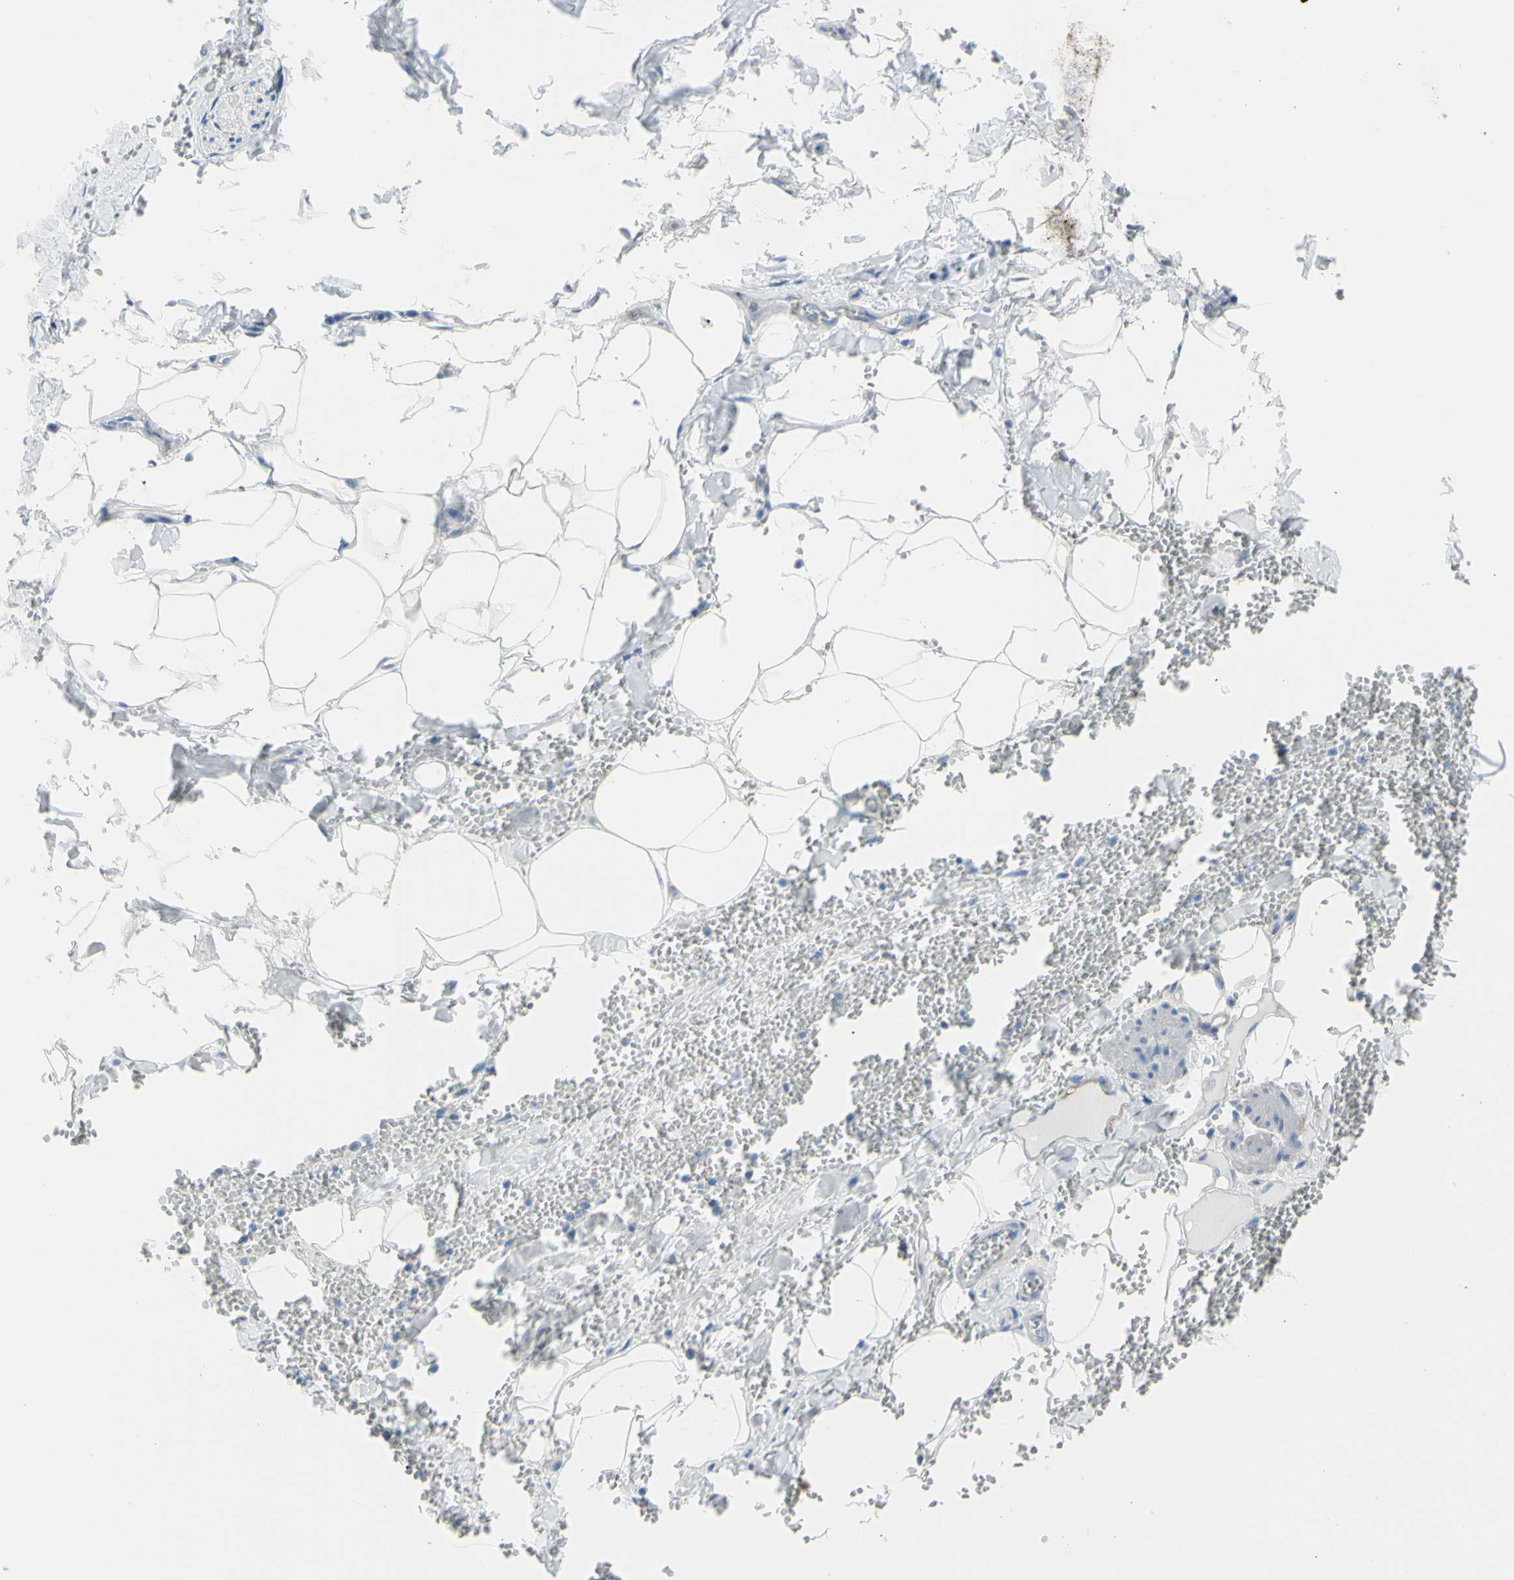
{"staining": {"intensity": "negative", "quantity": "none", "location": "none"}, "tissue": "adipose tissue", "cell_type": "Adipocytes", "image_type": "normal", "snomed": [{"axis": "morphology", "description": "Normal tissue, NOS"}, {"axis": "topography", "description": "Adipose tissue"}, {"axis": "topography", "description": "Peripheral nerve tissue"}], "caption": "The histopathology image shows no staining of adipocytes in normal adipose tissue.", "gene": "RETREG2", "patient": {"sex": "male", "age": 52}}